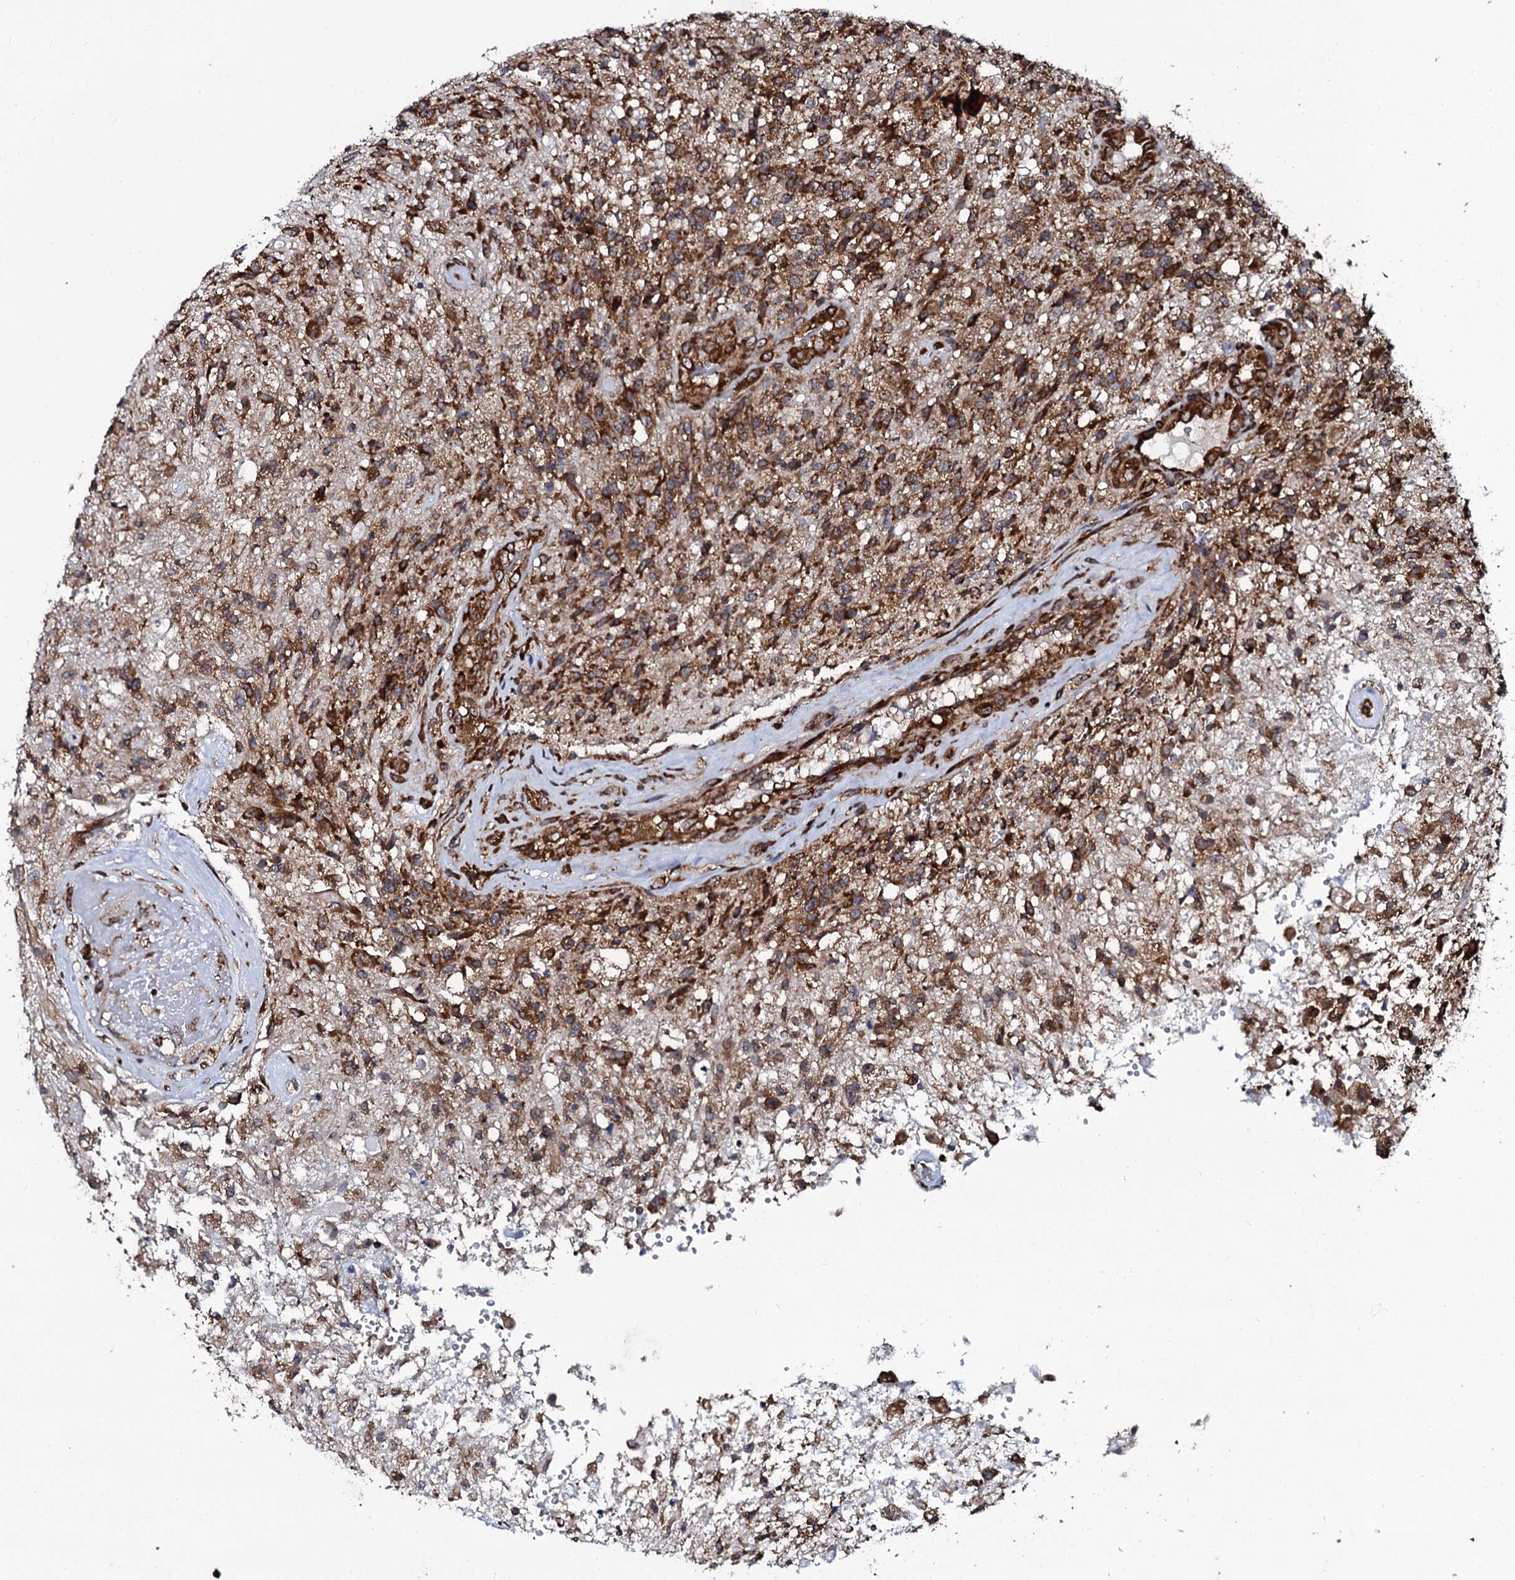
{"staining": {"intensity": "moderate", "quantity": ">75%", "location": "cytoplasmic/membranous"}, "tissue": "glioma", "cell_type": "Tumor cells", "image_type": "cancer", "snomed": [{"axis": "morphology", "description": "Glioma, malignant, High grade"}, {"axis": "topography", "description": "Brain"}], "caption": "Malignant glioma (high-grade) stained with a brown dye reveals moderate cytoplasmic/membranous positive positivity in approximately >75% of tumor cells.", "gene": "SPTY2D1", "patient": {"sex": "male", "age": 56}}